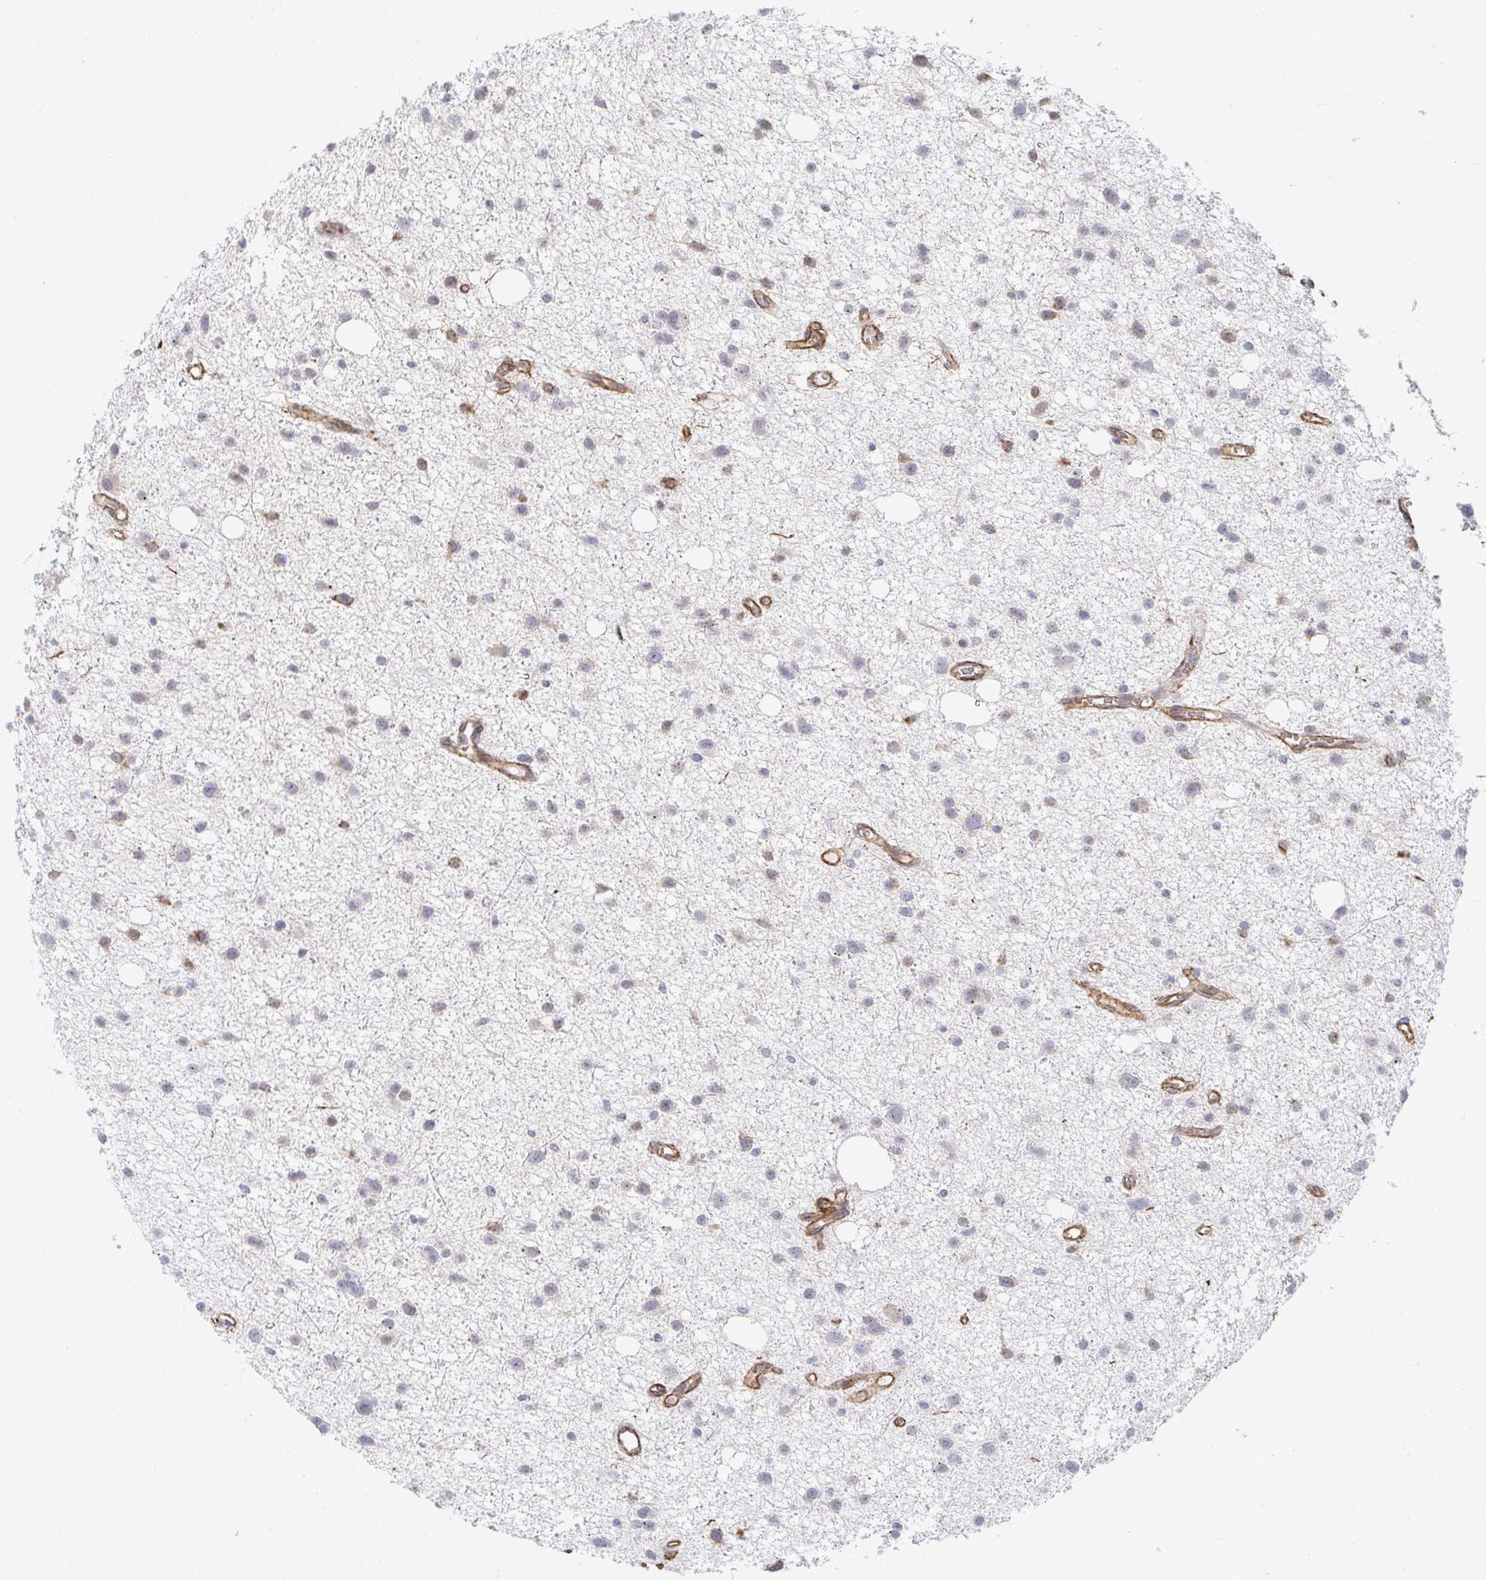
{"staining": {"intensity": "negative", "quantity": "none", "location": "none"}, "tissue": "glioma", "cell_type": "Tumor cells", "image_type": "cancer", "snomed": [{"axis": "morphology", "description": "Glioma, malignant, High grade"}, {"axis": "topography", "description": "Brain"}], "caption": "DAB (3,3'-diaminobenzidine) immunohistochemical staining of malignant glioma (high-grade) exhibits no significant positivity in tumor cells. (DAB IHC visualized using brightfield microscopy, high magnification).", "gene": "COL28A1", "patient": {"sex": "male", "age": 23}}